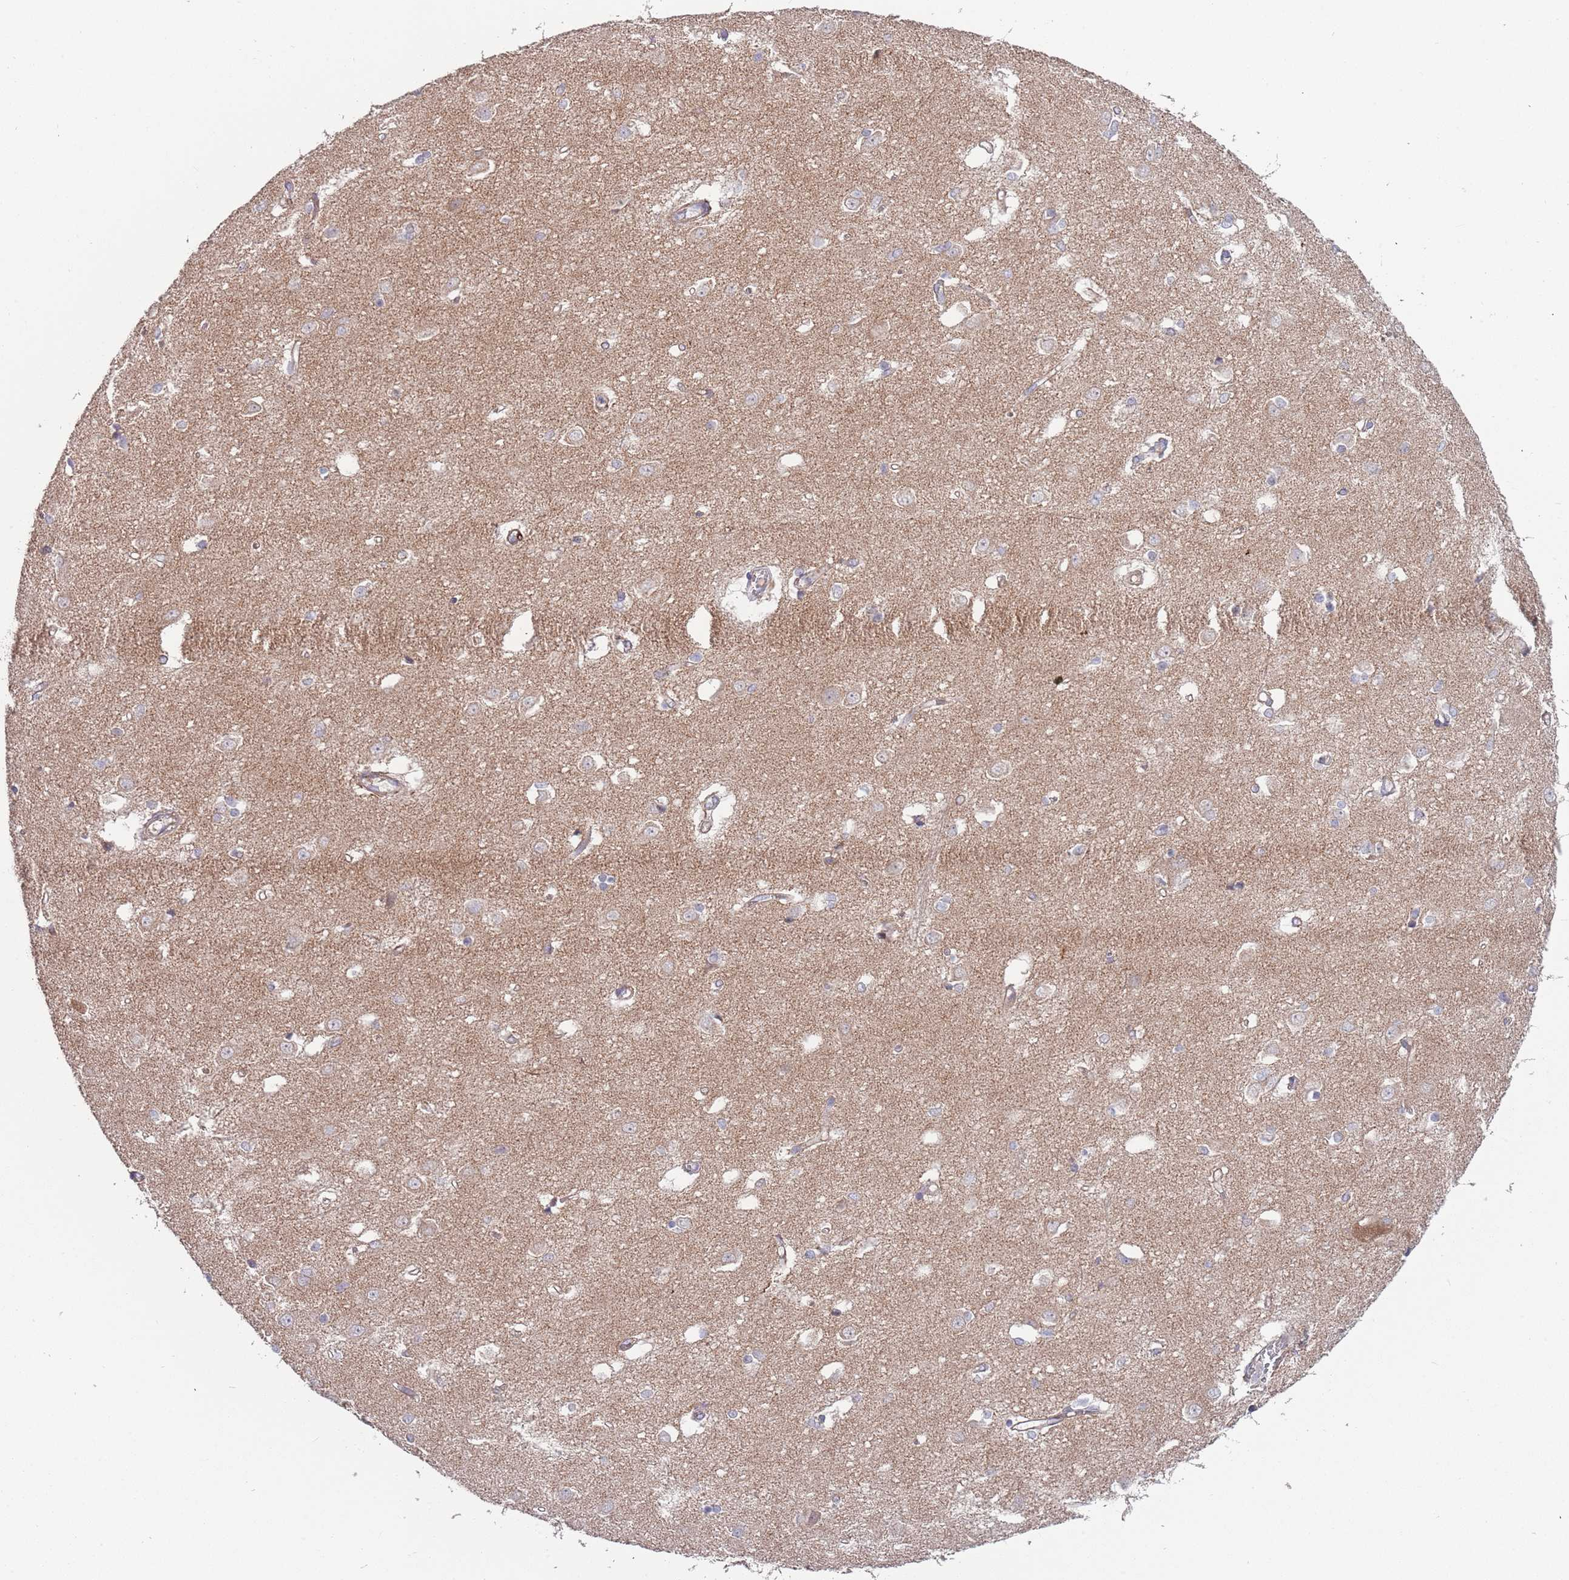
{"staining": {"intensity": "weak", "quantity": "<25%", "location": "cytoplasmic/membranous"}, "tissue": "caudate", "cell_type": "Glial cells", "image_type": "normal", "snomed": [{"axis": "morphology", "description": "Normal tissue, NOS"}, {"axis": "topography", "description": "Lateral ventricle wall"}], "caption": "A photomicrograph of caudate stained for a protein displays no brown staining in glial cells. The staining was performed using DAB (3,3'-diaminobenzidine) to visualize the protein expression in brown, while the nuclei were stained in blue with hematoxylin (Magnification: 20x).", "gene": "ABCC10", "patient": {"sex": "male", "age": 37}}